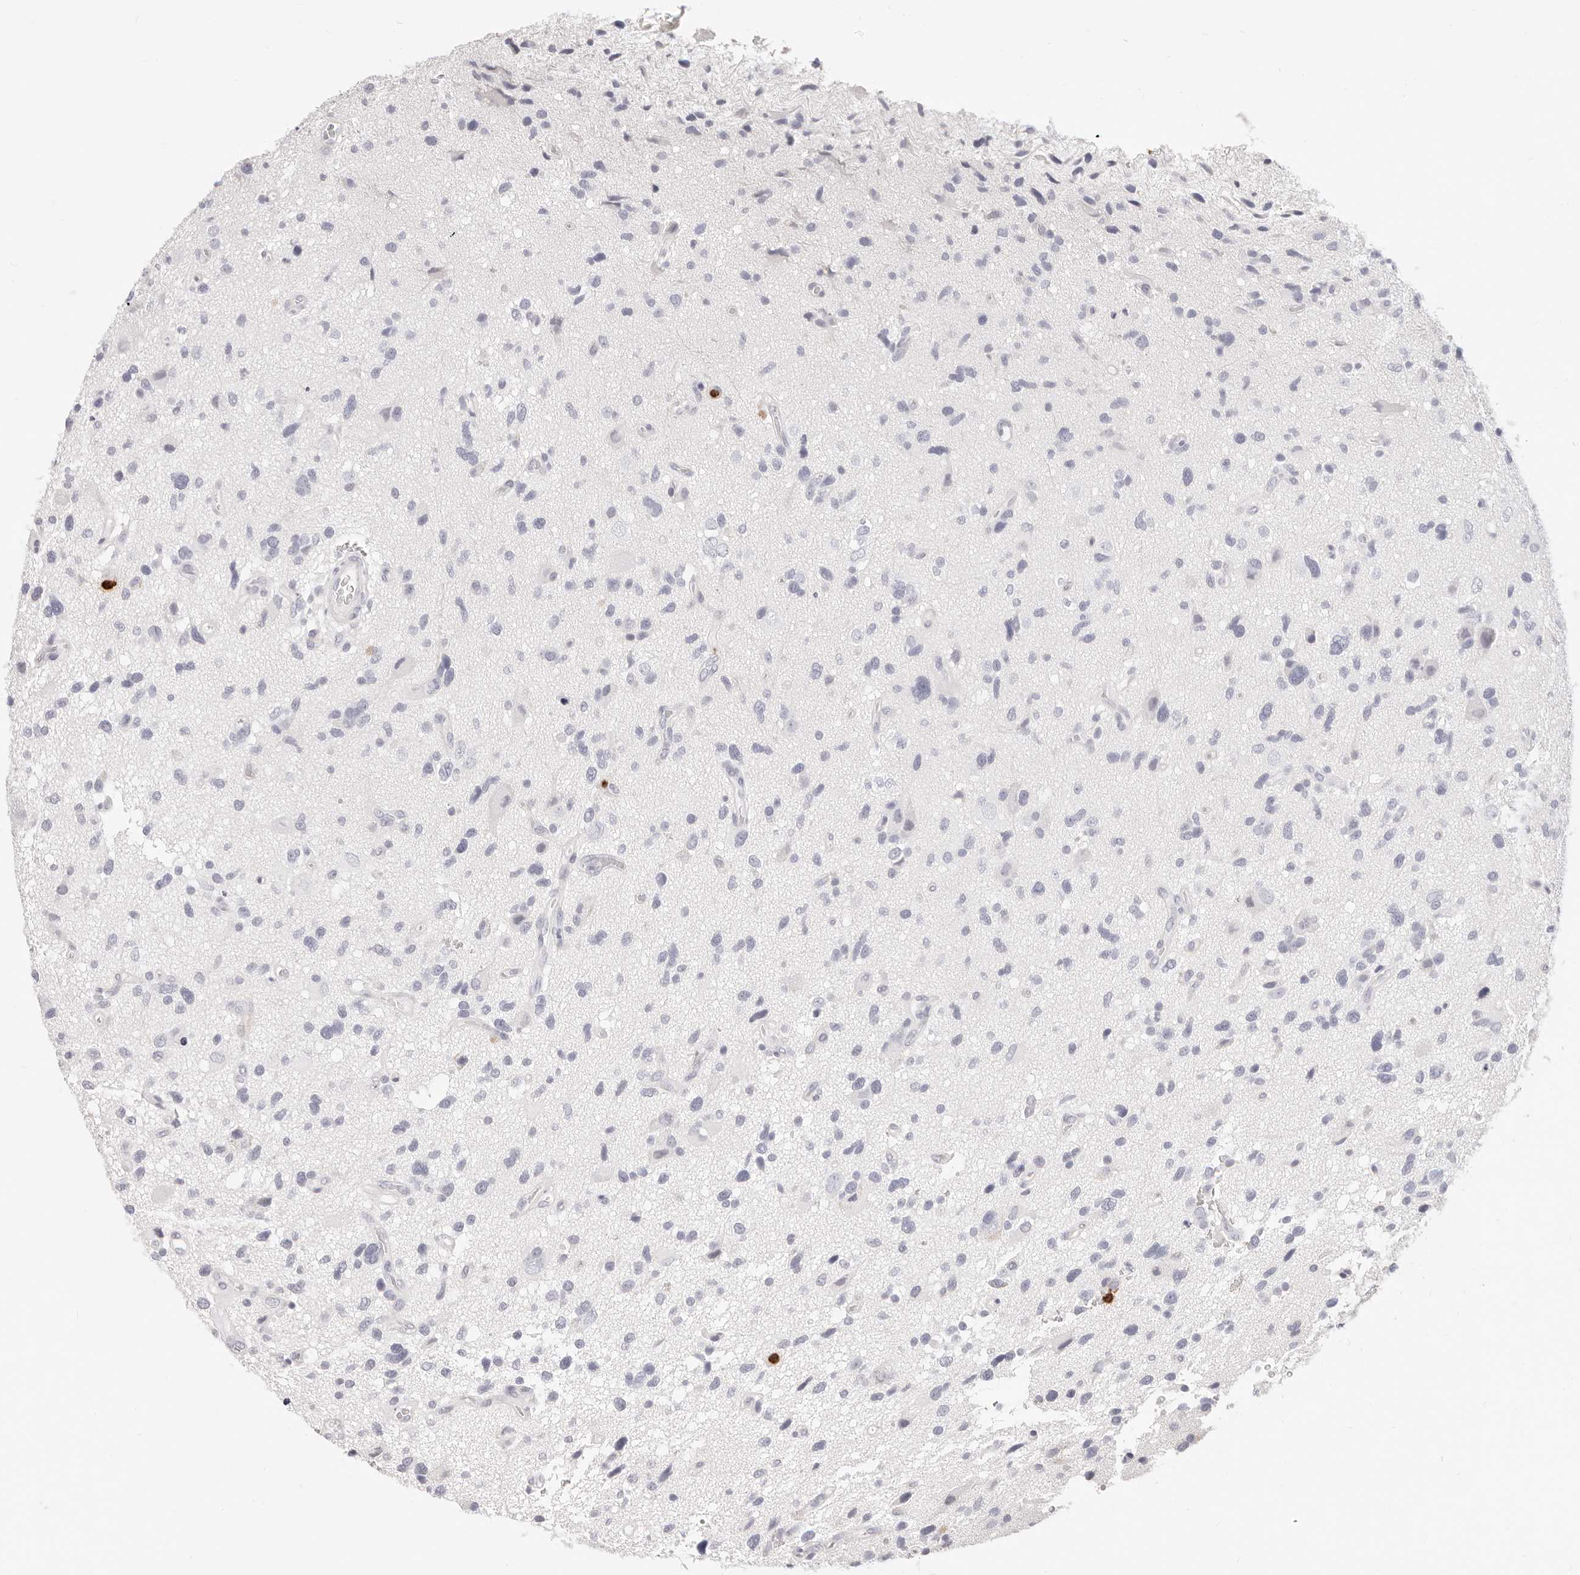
{"staining": {"intensity": "negative", "quantity": "none", "location": "none"}, "tissue": "glioma", "cell_type": "Tumor cells", "image_type": "cancer", "snomed": [{"axis": "morphology", "description": "Glioma, malignant, High grade"}, {"axis": "topography", "description": "Brain"}], "caption": "The micrograph shows no staining of tumor cells in malignant glioma (high-grade).", "gene": "CAMP", "patient": {"sex": "male", "age": 33}}